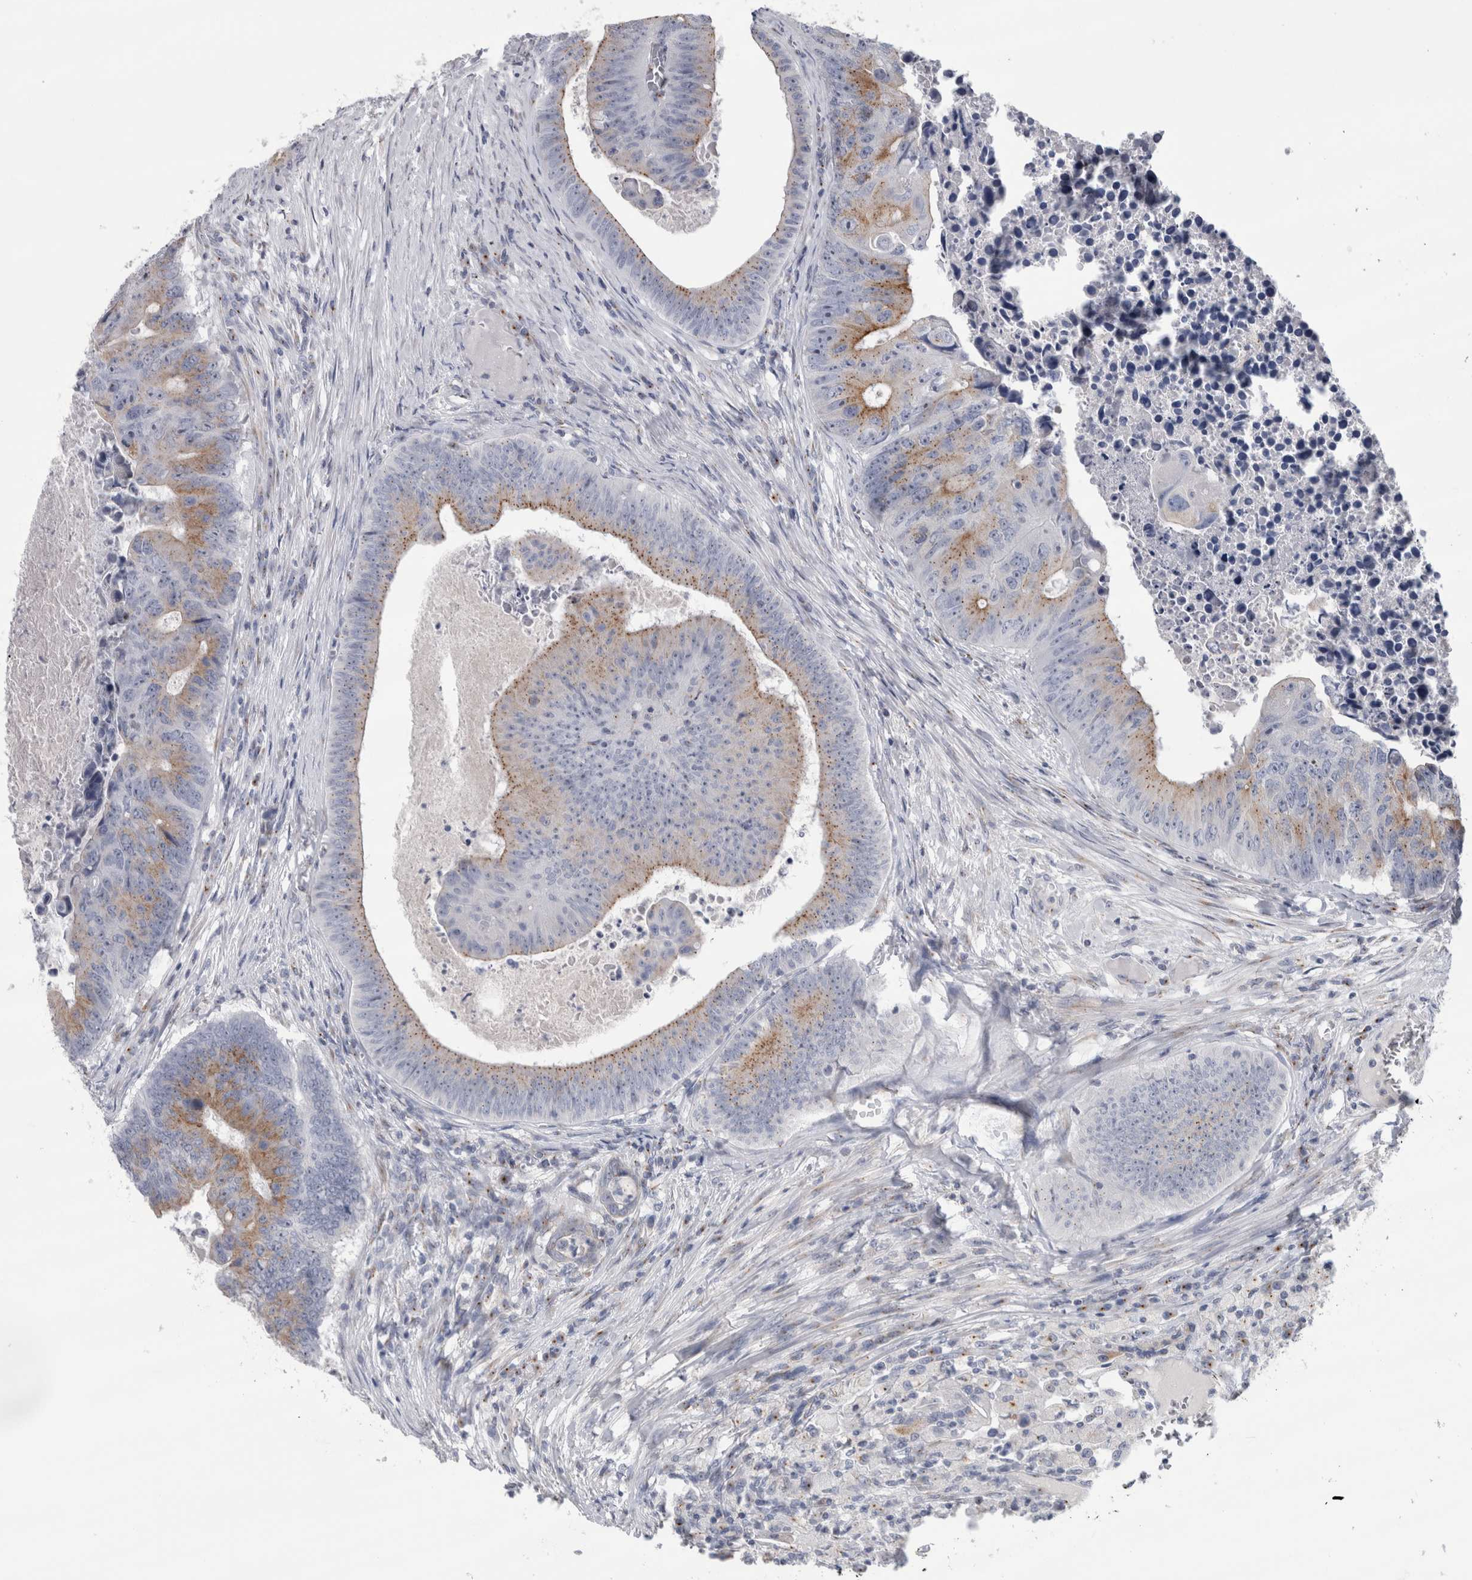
{"staining": {"intensity": "moderate", "quantity": ">75%", "location": "cytoplasmic/membranous"}, "tissue": "colorectal cancer", "cell_type": "Tumor cells", "image_type": "cancer", "snomed": [{"axis": "morphology", "description": "Adenocarcinoma, NOS"}, {"axis": "topography", "description": "Colon"}], "caption": "A medium amount of moderate cytoplasmic/membranous staining is present in about >75% of tumor cells in colorectal adenocarcinoma tissue. The staining is performed using DAB (3,3'-diaminobenzidine) brown chromogen to label protein expression. The nuclei are counter-stained blue using hematoxylin.", "gene": "AKAP9", "patient": {"sex": "male", "age": 87}}